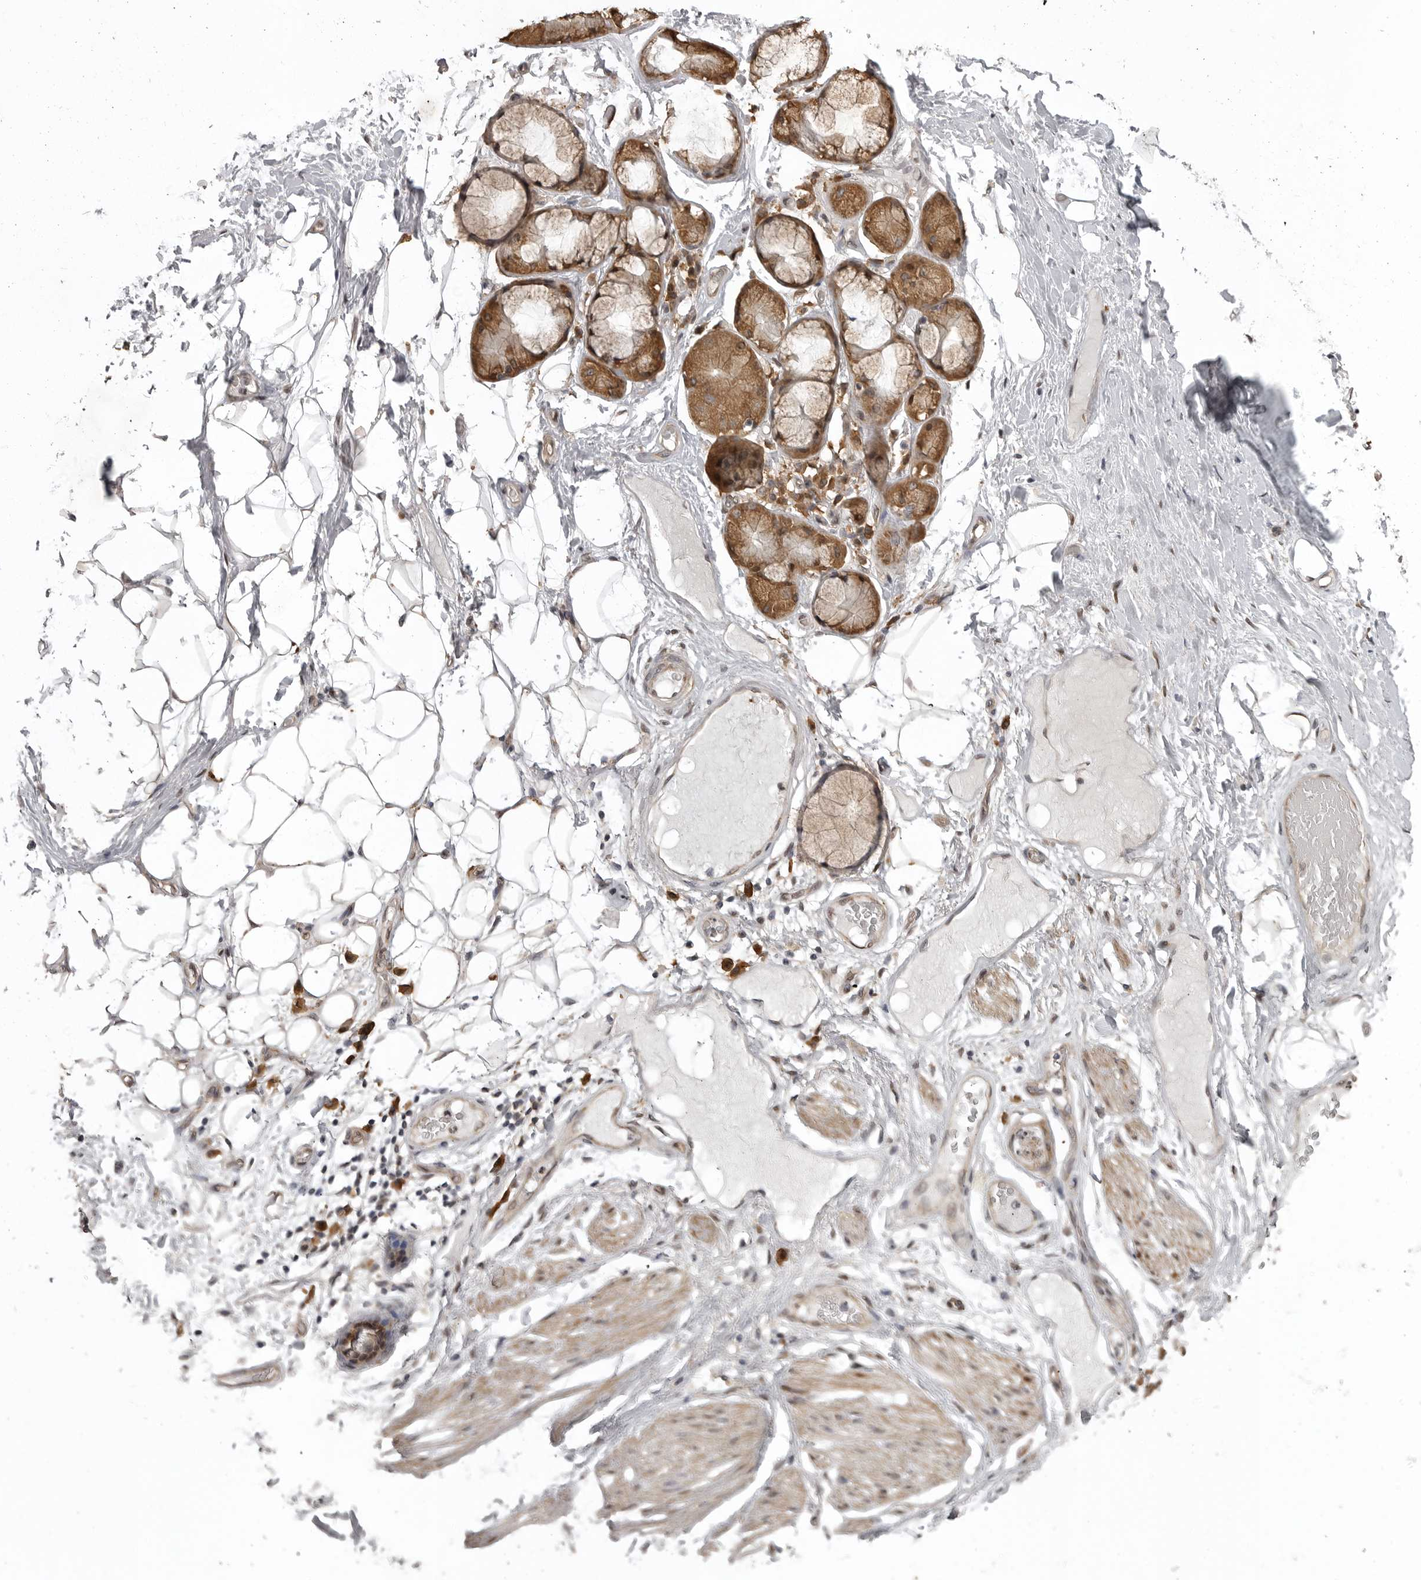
{"staining": {"intensity": "negative", "quantity": "none", "location": "none"}, "tissue": "adipose tissue", "cell_type": "Adipocytes", "image_type": "normal", "snomed": [{"axis": "morphology", "description": "Normal tissue, NOS"}, {"axis": "topography", "description": "Bronchus"}], "caption": "Human adipose tissue stained for a protein using immunohistochemistry reveals no staining in adipocytes.", "gene": "SNX16", "patient": {"sex": "male", "age": 66}}